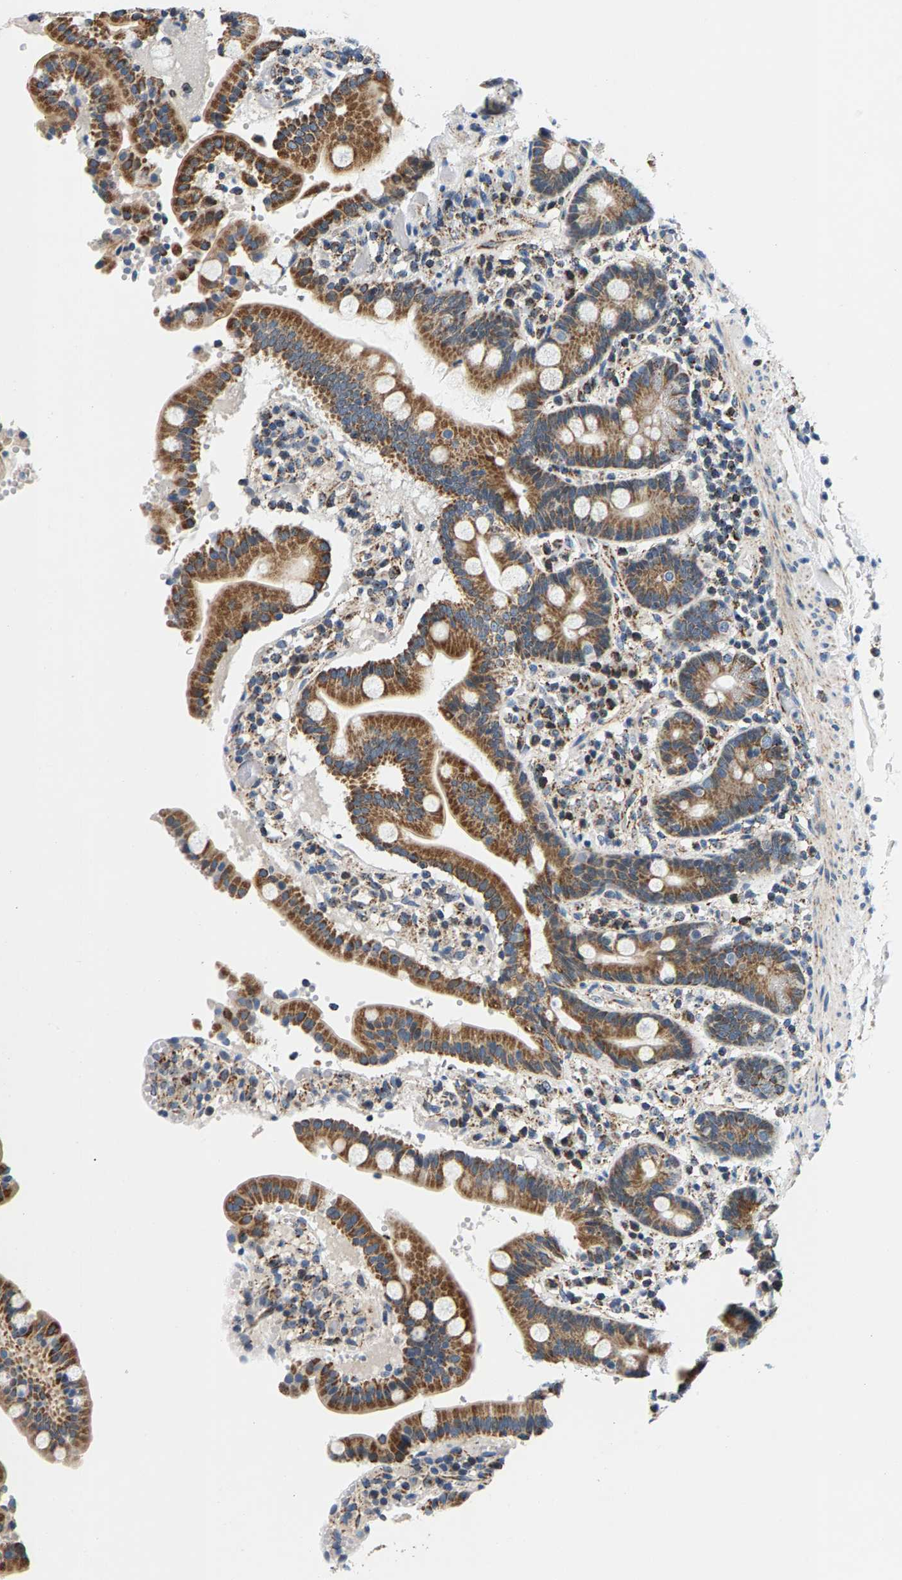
{"staining": {"intensity": "moderate", "quantity": ">75%", "location": "cytoplasmic/membranous"}, "tissue": "duodenum", "cell_type": "Glandular cells", "image_type": "normal", "snomed": [{"axis": "morphology", "description": "Normal tissue, NOS"}, {"axis": "topography", "description": "Small intestine, NOS"}], "caption": "IHC of benign duodenum demonstrates medium levels of moderate cytoplasmic/membranous staining in about >75% of glandular cells.", "gene": "PDE1A", "patient": {"sex": "female", "age": 71}}